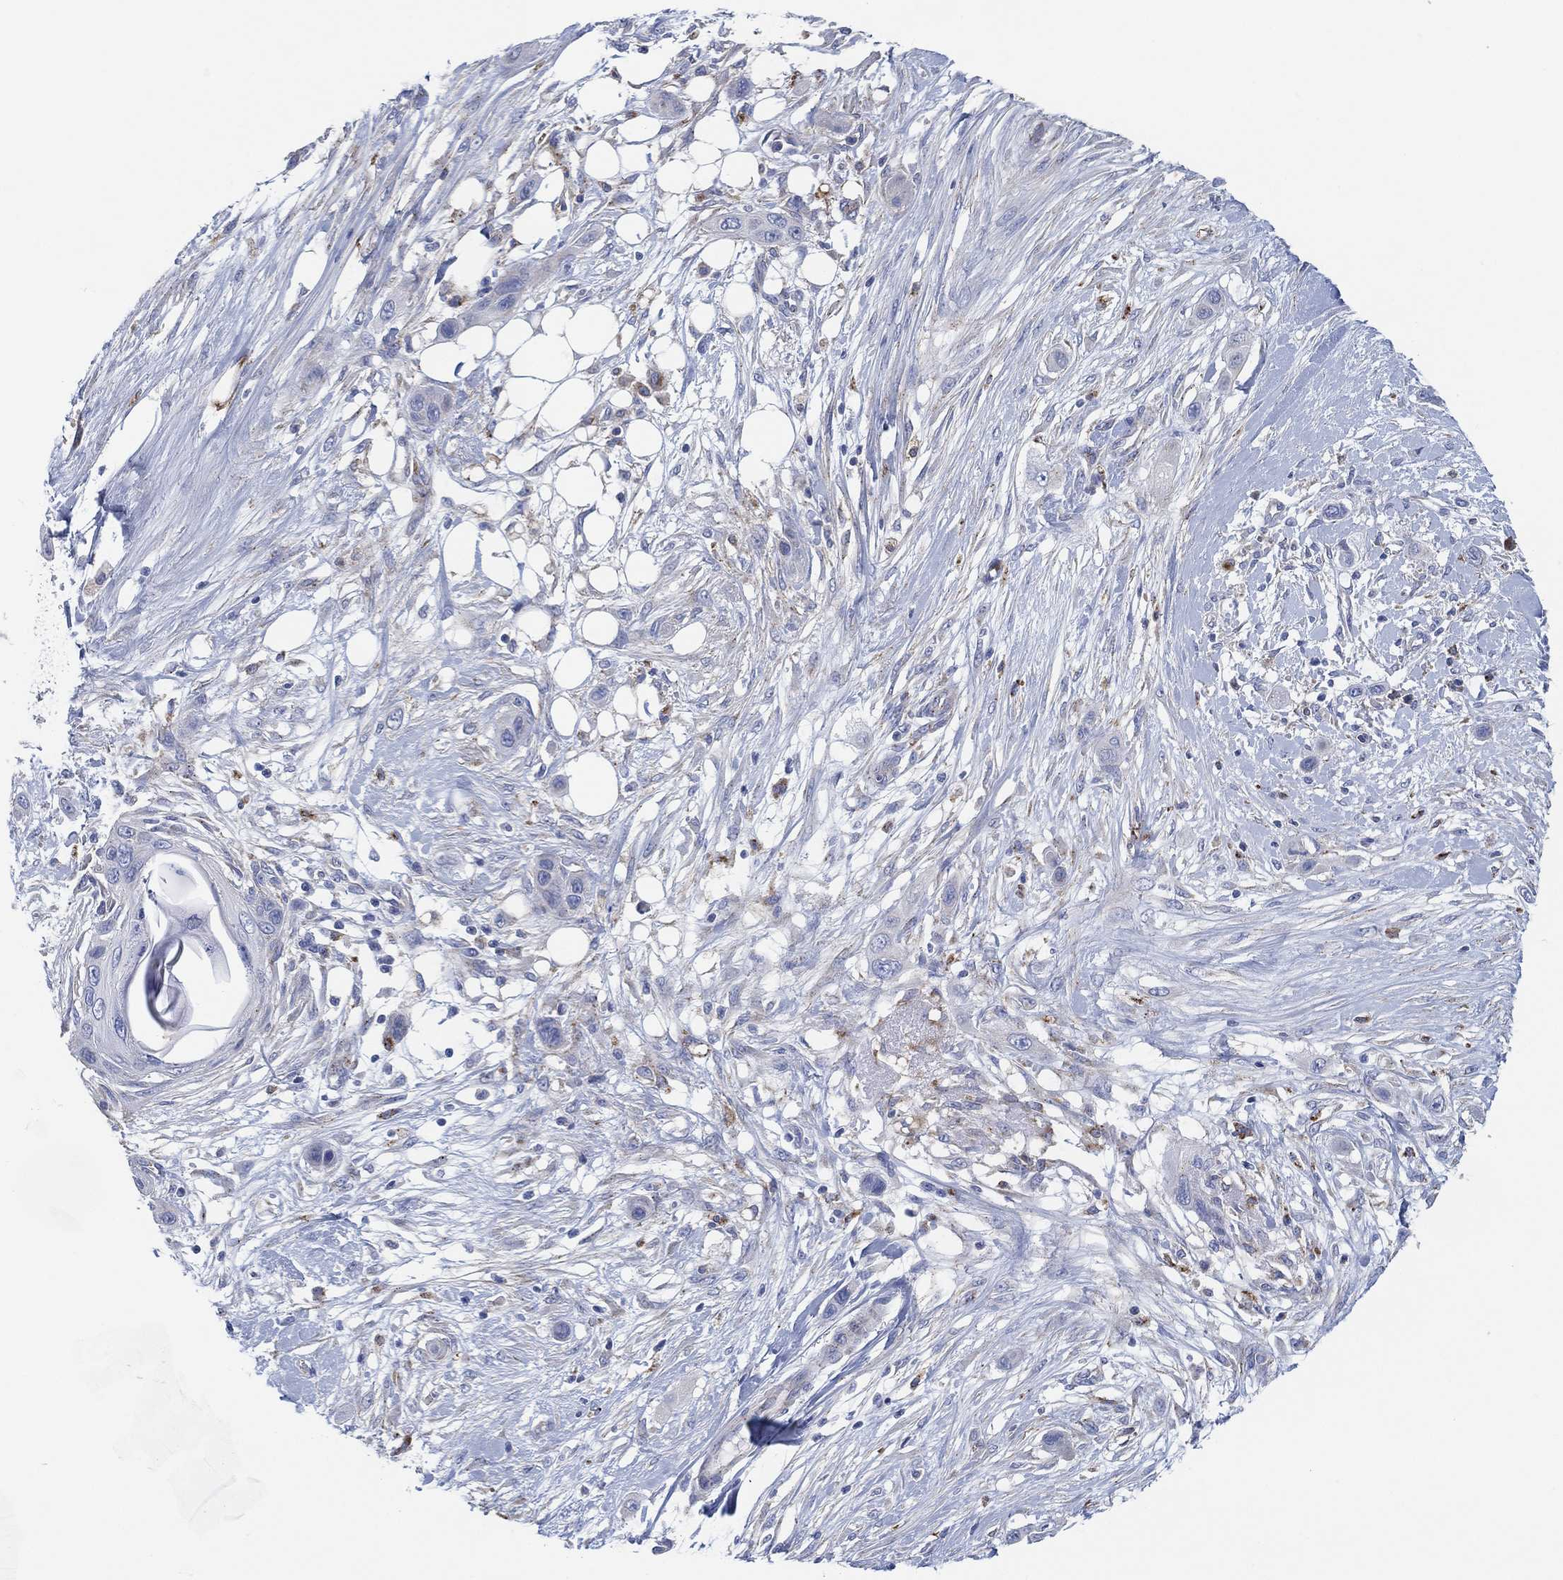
{"staining": {"intensity": "negative", "quantity": "none", "location": "none"}, "tissue": "skin cancer", "cell_type": "Tumor cells", "image_type": "cancer", "snomed": [{"axis": "morphology", "description": "Squamous cell carcinoma, NOS"}, {"axis": "topography", "description": "Skin"}], "caption": "Immunohistochemistry histopathology image of neoplastic tissue: human squamous cell carcinoma (skin) stained with DAB (3,3'-diaminobenzidine) reveals no significant protein staining in tumor cells.", "gene": "GALNS", "patient": {"sex": "male", "age": 79}}